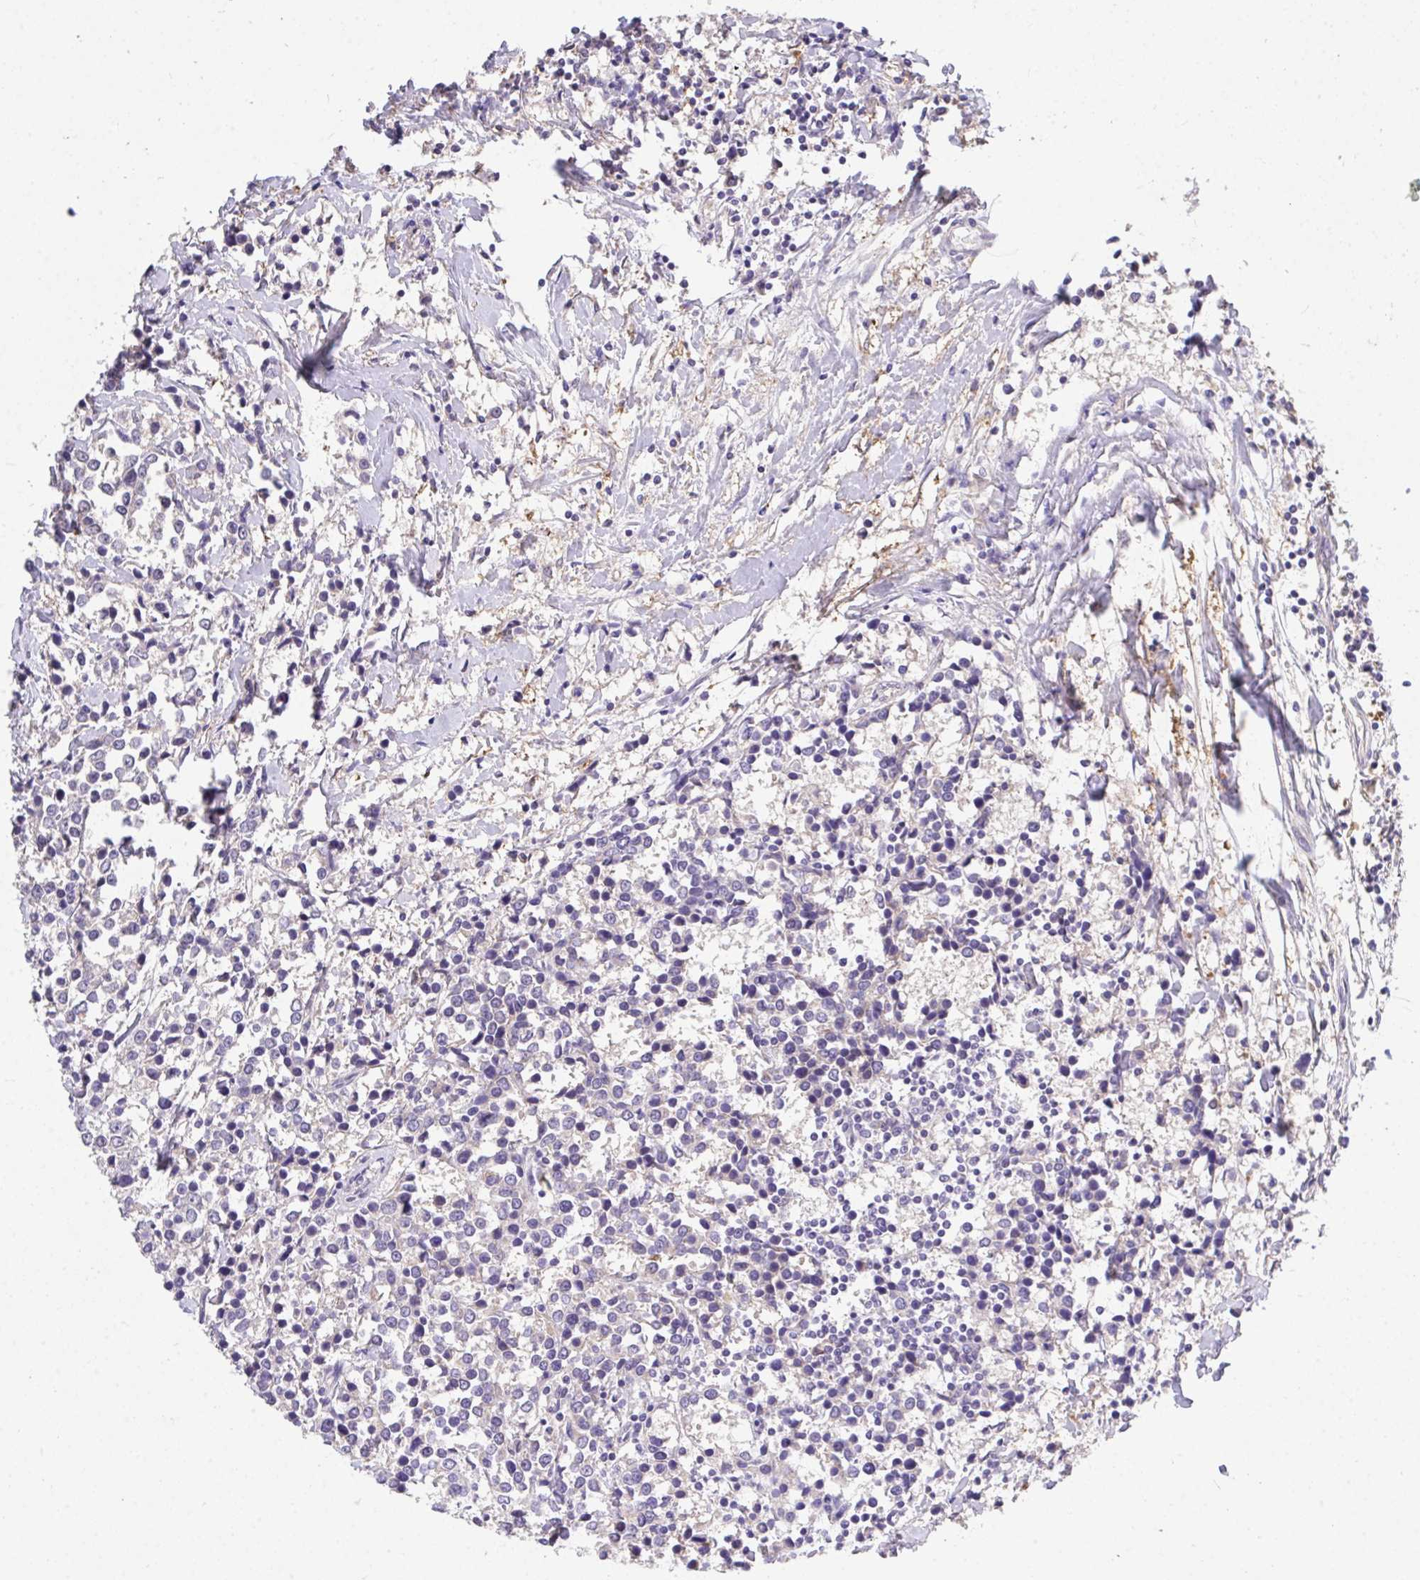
{"staining": {"intensity": "negative", "quantity": "none", "location": "none"}, "tissue": "breast cancer", "cell_type": "Tumor cells", "image_type": "cancer", "snomed": [{"axis": "morphology", "description": "Duct carcinoma"}, {"axis": "topography", "description": "Breast"}], "caption": "Breast cancer was stained to show a protein in brown. There is no significant expression in tumor cells.", "gene": "MPC2", "patient": {"sex": "female", "age": 80}}